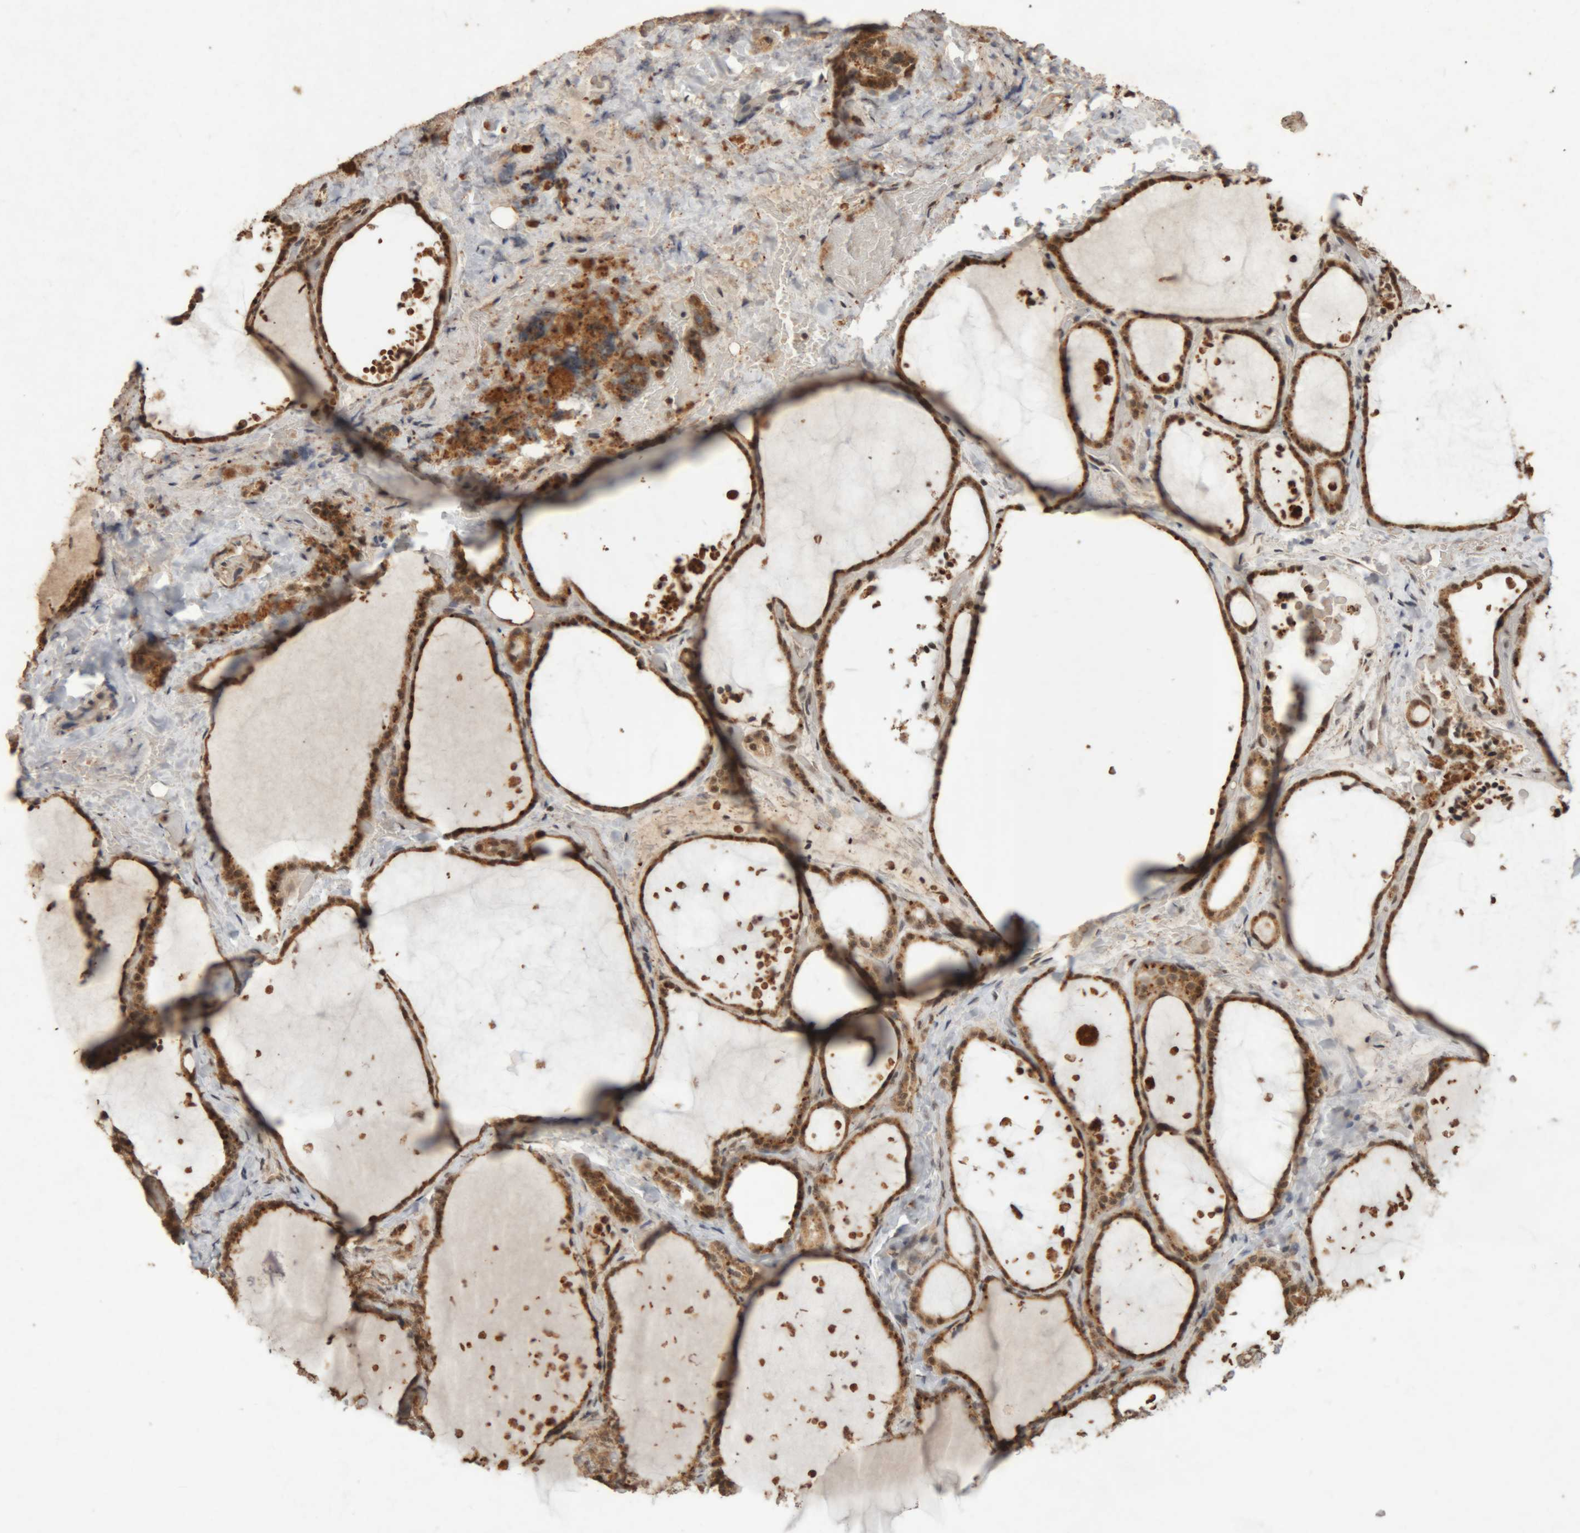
{"staining": {"intensity": "strong", "quantity": ">75%", "location": "cytoplasmic/membranous,nuclear"}, "tissue": "thyroid gland", "cell_type": "Glandular cells", "image_type": "normal", "snomed": [{"axis": "morphology", "description": "Normal tissue, NOS"}, {"axis": "topography", "description": "Thyroid gland"}], "caption": "This is an image of immunohistochemistry staining of normal thyroid gland, which shows strong expression in the cytoplasmic/membranous,nuclear of glandular cells.", "gene": "KEAP1", "patient": {"sex": "female", "age": 44}}